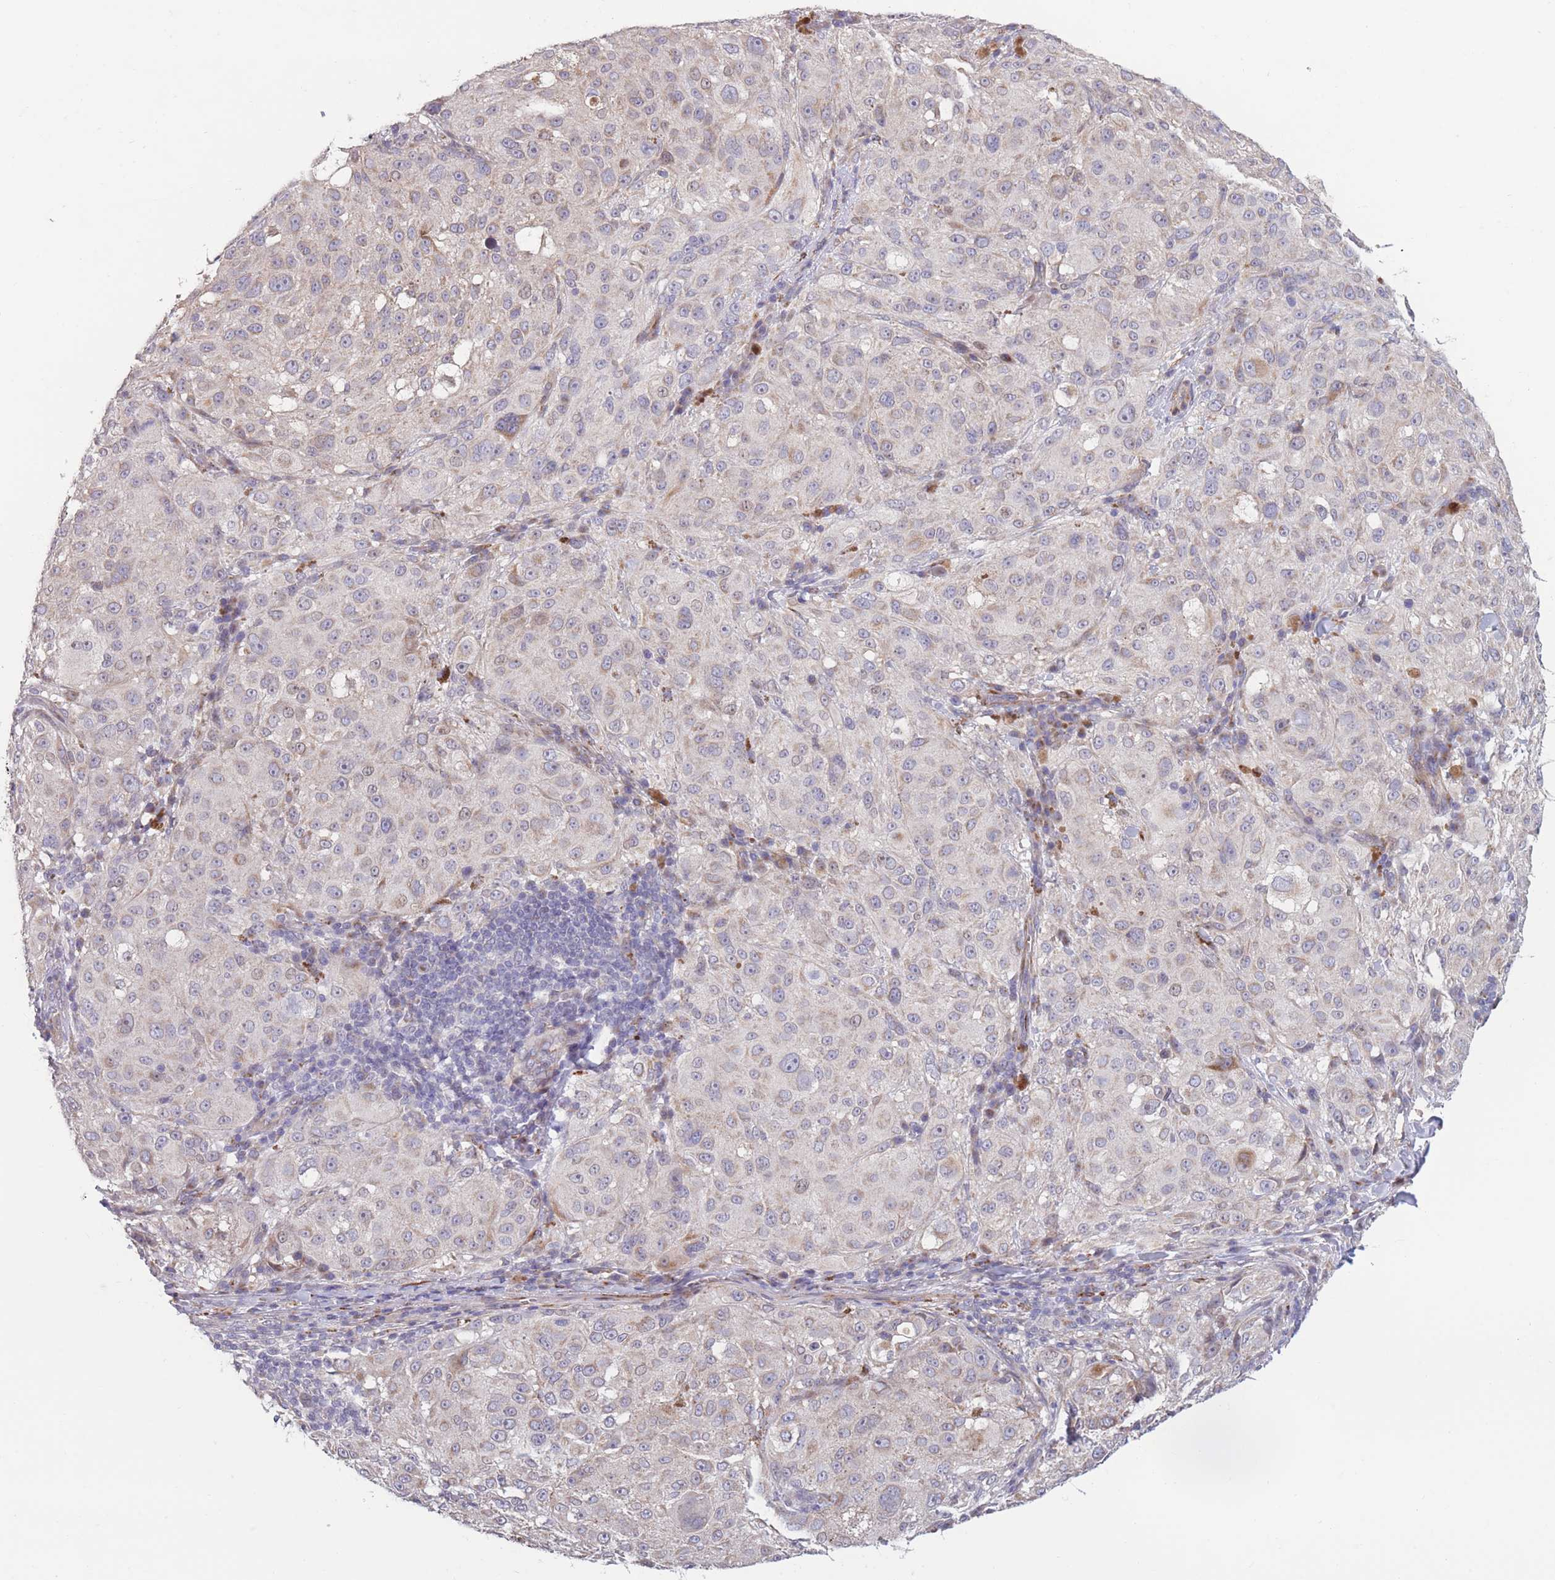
{"staining": {"intensity": "negative", "quantity": "none", "location": "none"}, "tissue": "melanoma", "cell_type": "Tumor cells", "image_type": "cancer", "snomed": [{"axis": "morphology", "description": "Necrosis, NOS"}, {"axis": "morphology", "description": "Malignant melanoma, NOS"}, {"axis": "topography", "description": "Skin"}], "caption": "The histopathology image exhibits no significant staining in tumor cells of malignant melanoma.", "gene": "CCNQ", "patient": {"sex": "female", "age": 87}}